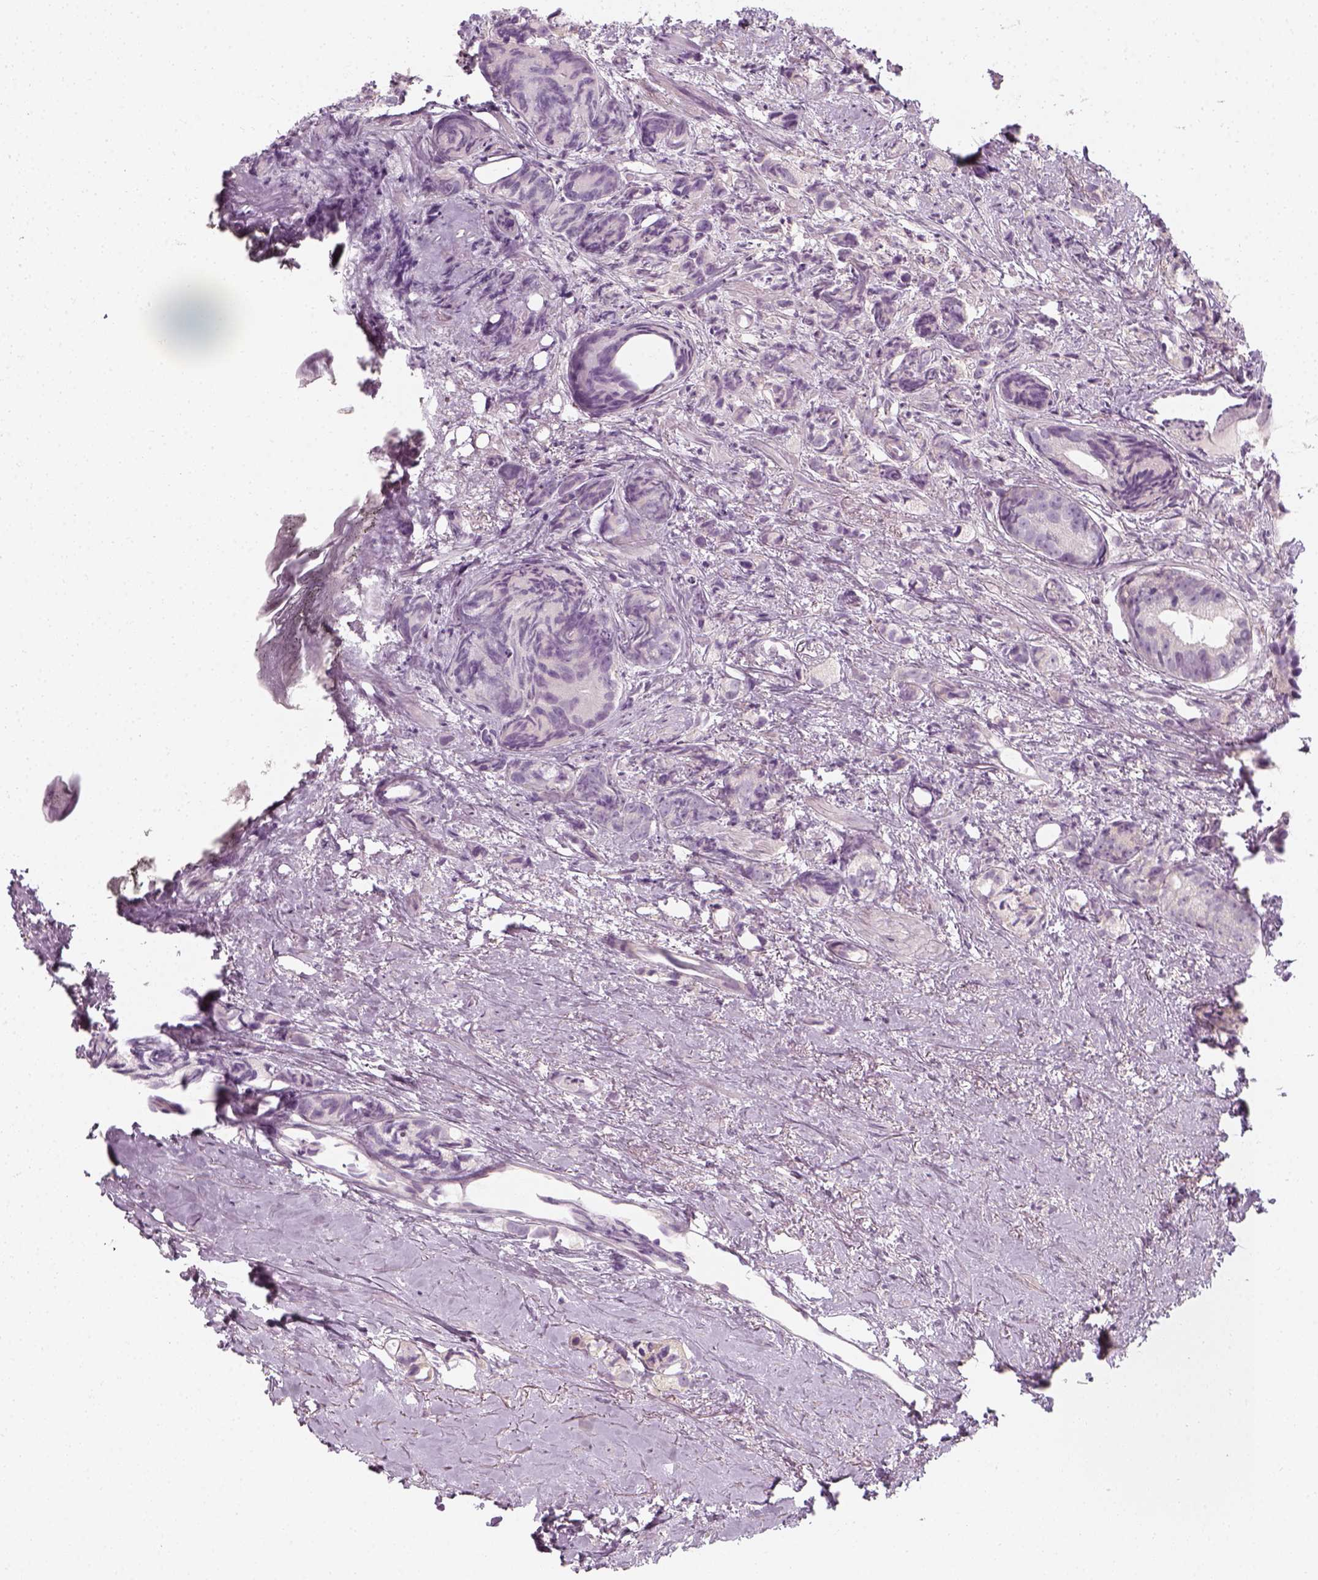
{"staining": {"intensity": "negative", "quantity": "none", "location": "none"}, "tissue": "prostate cancer", "cell_type": "Tumor cells", "image_type": "cancer", "snomed": [{"axis": "morphology", "description": "Adenocarcinoma, High grade"}, {"axis": "topography", "description": "Prostate"}], "caption": "The micrograph demonstrates no staining of tumor cells in prostate cancer (adenocarcinoma (high-grade)).", "gene": "PRAME", "patient": {"sex": "male", "age": 81}}